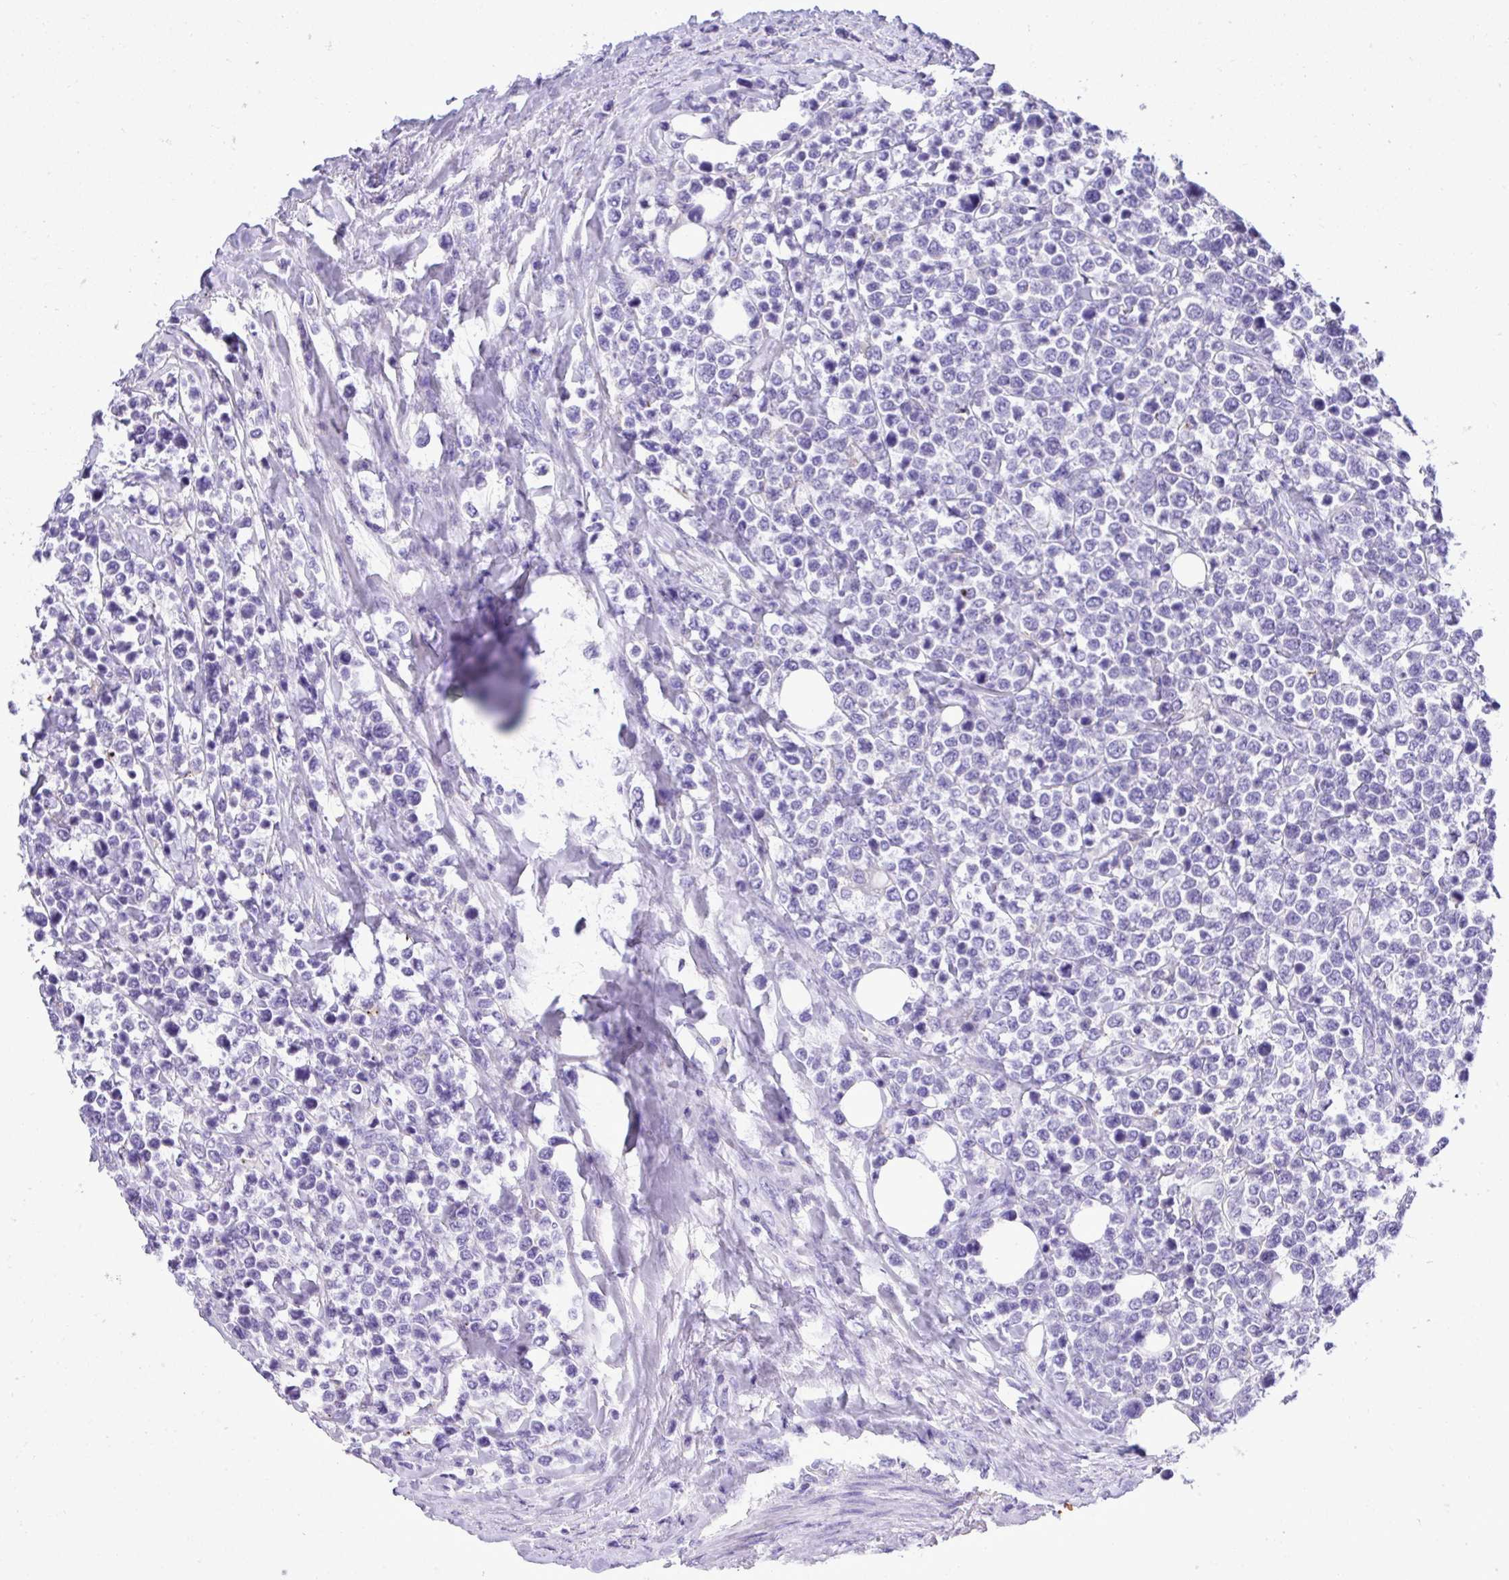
{"staining": {"intensity": "negative", "quantity": "none", "location": "none"}, "tissue": "lymphoma", "cell_type": "Tumor cells", "image_type": "cancer", "snomed": [{"axis": "morphology", "description": "Malignant lymphoma, non-Hodgkin's type, High grade"}, {"axis": "topography", "description": "Soft tissue"}], "caption": "Lymphoma was stained to show a protein in brown. There is no significant staining in tumor cells. (DAB immunohistochemistry visualized using brightfield microscopy, high magnification).", "gene": "ST6GALNAC3", "patient": {"sex": "female", "age": 56}}